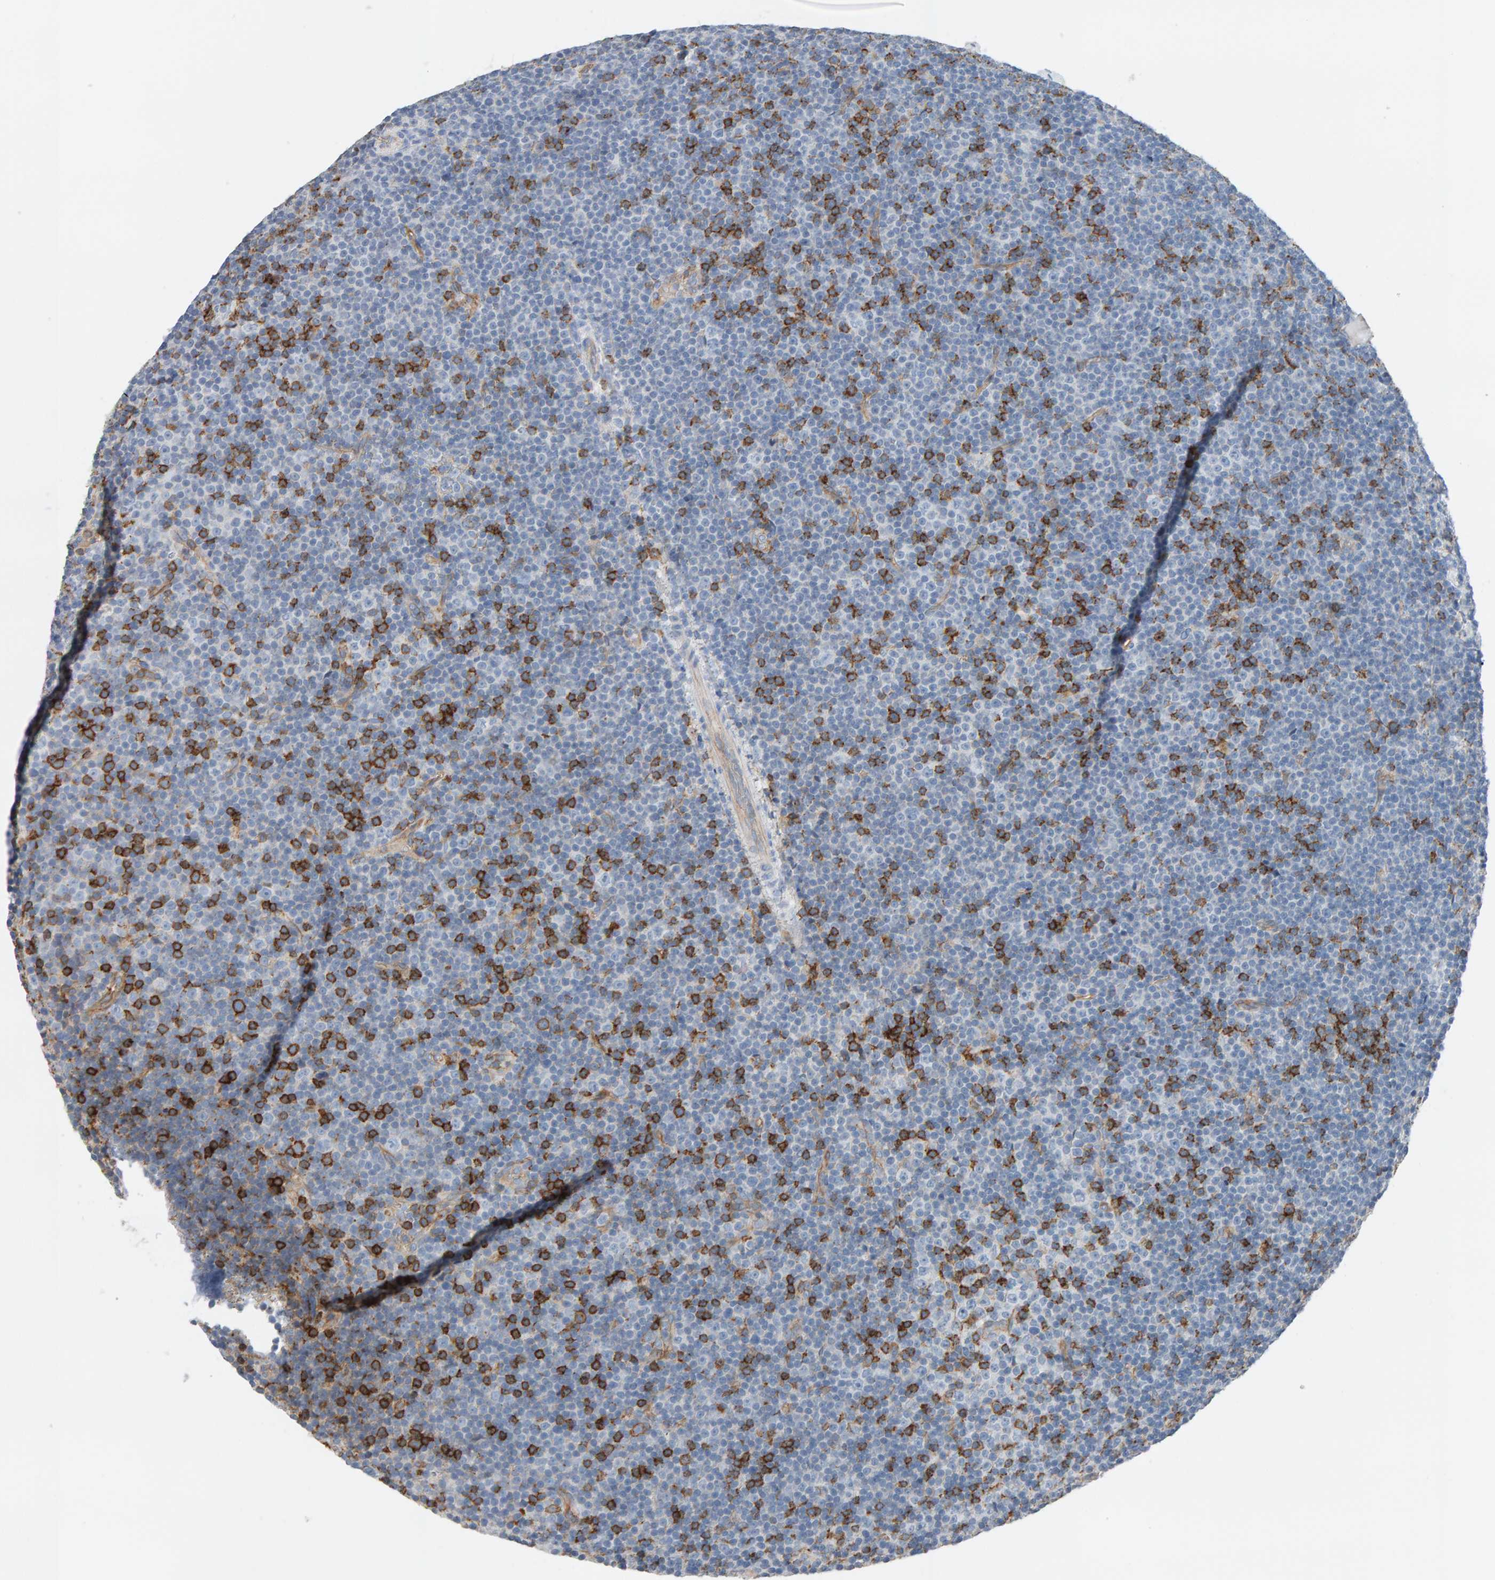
{"staining": {"intensity": "strong", "quantity": "<25%", "location": "cytoplasmic/membranous"}, "tissue": "lymphoma", "cell_type": "Tumor cells", "image_type": "cancer", "snomed": [{"axis": "morphology", "description": "Malignant lymphoma, non-Hodgkin's type, Low grade"}, {"axis": "topography", "description": "Lymph node"}], "caption": "About <25% of tumor cells in malignant lymphoma, non-Hodgkin's type (low-grade) demonstrate strong cytoplasmic/membranous protein expression as visualized by brown immunohistochemical staining.", "gene": "FYN", "patient": {"sex": "female", "age": 67}}